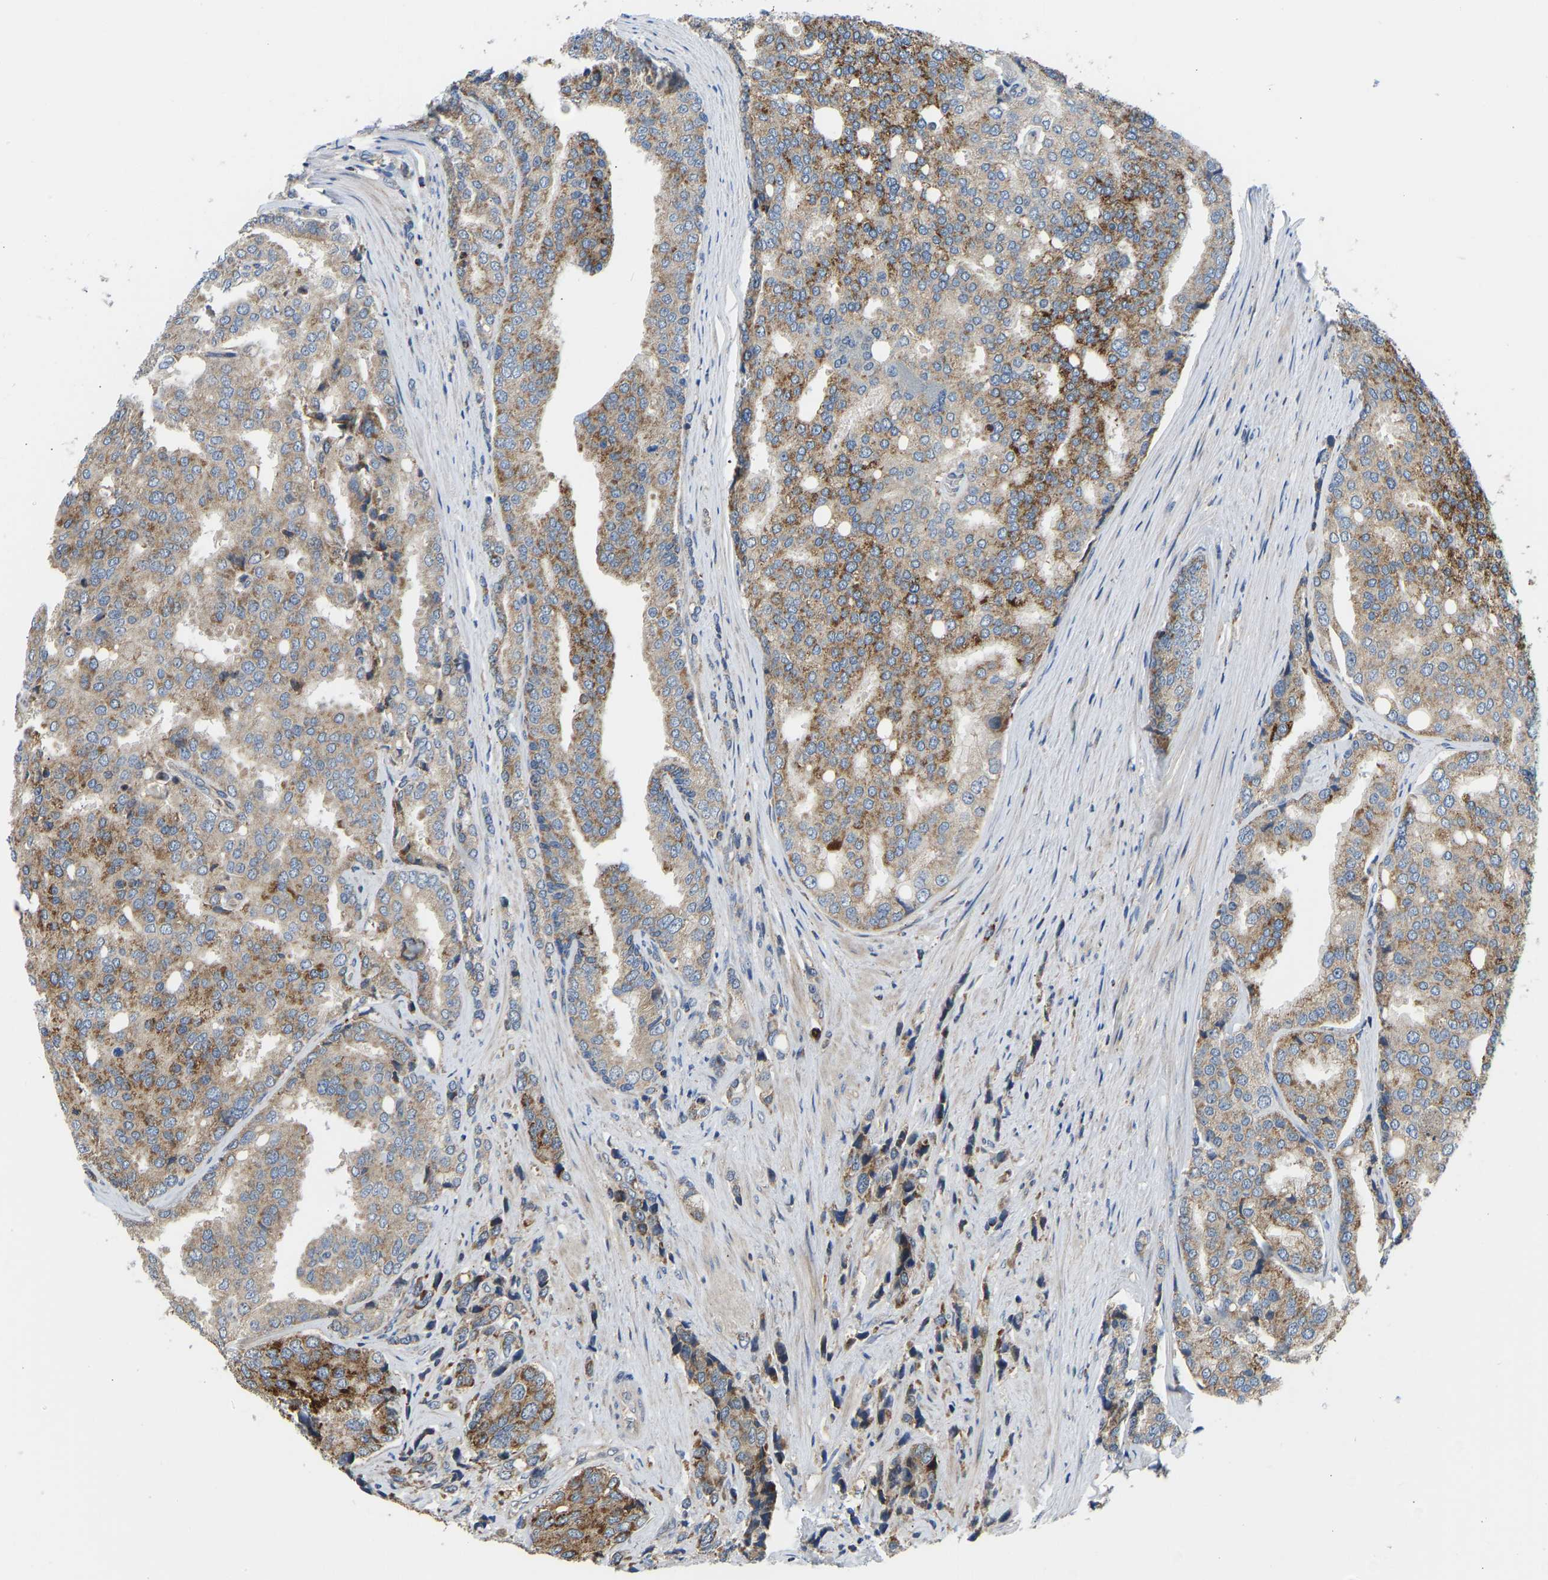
{"staining": {"intensity": "moderate", "quantity": ">75%", "location": "cytoplasmic/membranous"}, "tissue": "prostate cancer", "cell_type": "Tumor cells", "image_type": "cancer", "snomed": [{"axis": "morphology", "description": "Adenocarcinoma, High grade"}, {"axis": "topography", "description": "Prostate"}], "caption": "Moderate cytoplasmic/membranous positivity is identified in approximately >75% of tumor cells in prostate cancer. (Stains: DAB in brown, nuclei in blue, Microscopy: brightfield microscopy at high magnification).", "gene": "RBP1", "patient": {"sex": "male", "age": 50}}